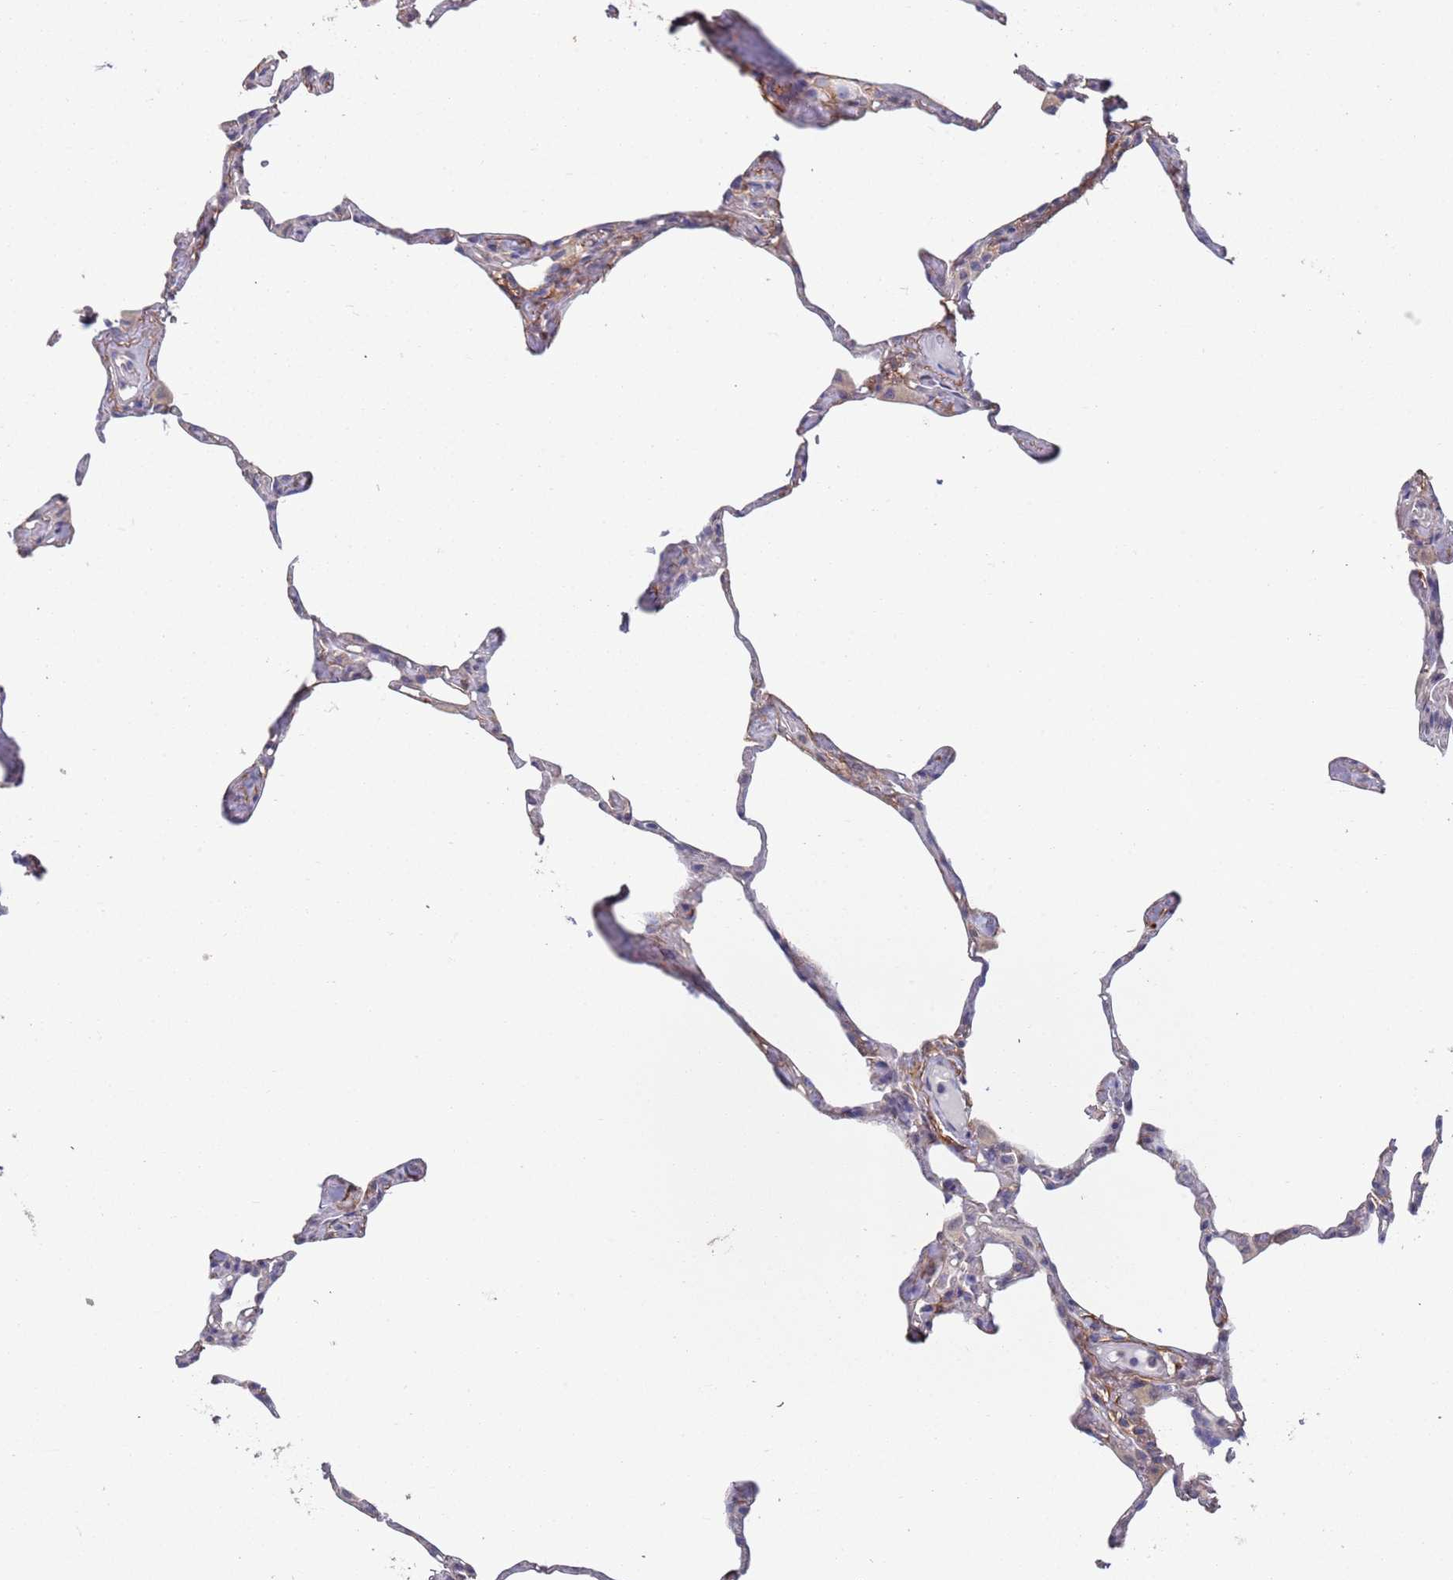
{"staining": {"intensity": "weak", "quantity": "25%-75%", "location": "cytoplasmic/membranous"}, "tissue": "lung", "cell_type": "Alveolar cells", "image_type": "normal", "snomed": [{"axis": "morphology", "description": "Normal tissue, NOS"}, {"axis": "topography", "description": "Lung"}], "caption": "Immunohistochemical staining of unremarkable human lung shows weak cytoplasmic/membranous protein staining in approximately 25%-75% of alveolar cells.", "gene": "ANK2", "patient": {"sex": "male", "age": 65}}